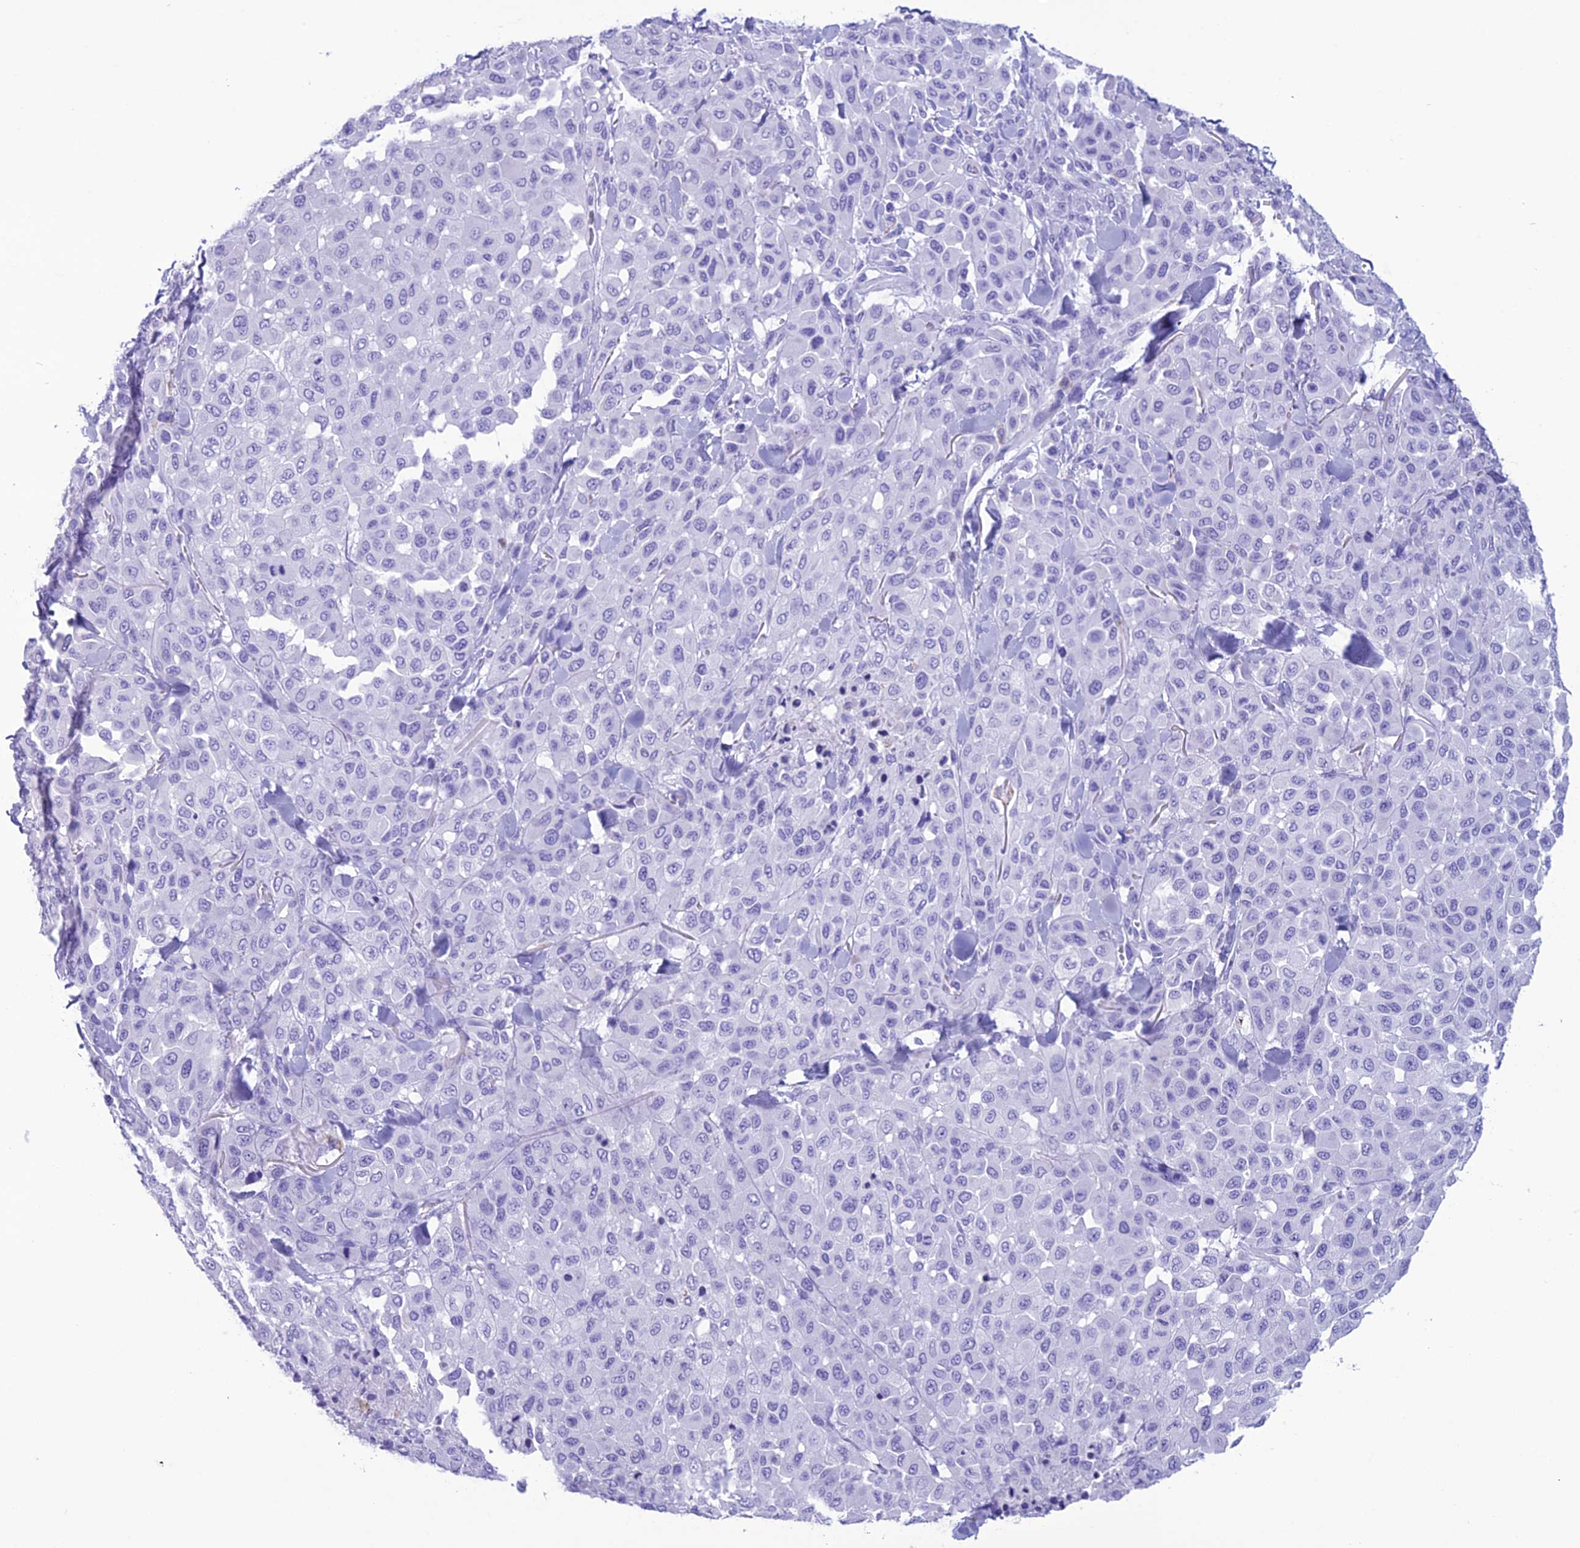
{"staining": {"intensity": "negative", "quantity": "none", "location": "none"}, "tissue": "melanoma", "cell_type": "Tumor cells", "image_type": "cancer", "snomed": [{"axis": "morphology", "description": "Malignant melanoma, Metastatic site"}, {"axis": "topography", "description": "Skin"}], "caption": "Immunohistochemical staining of malignant melanoma (metastatic site) exhibits no significant expression in tumor cells. The staining was performed using DAB to visualize the protein expression in brown, while the nuclei were stained in blue with hematoxylin (Magnification: 20x).", "gene": "TRAM1L1", "patient": {"sex": "female", "age": 81}}